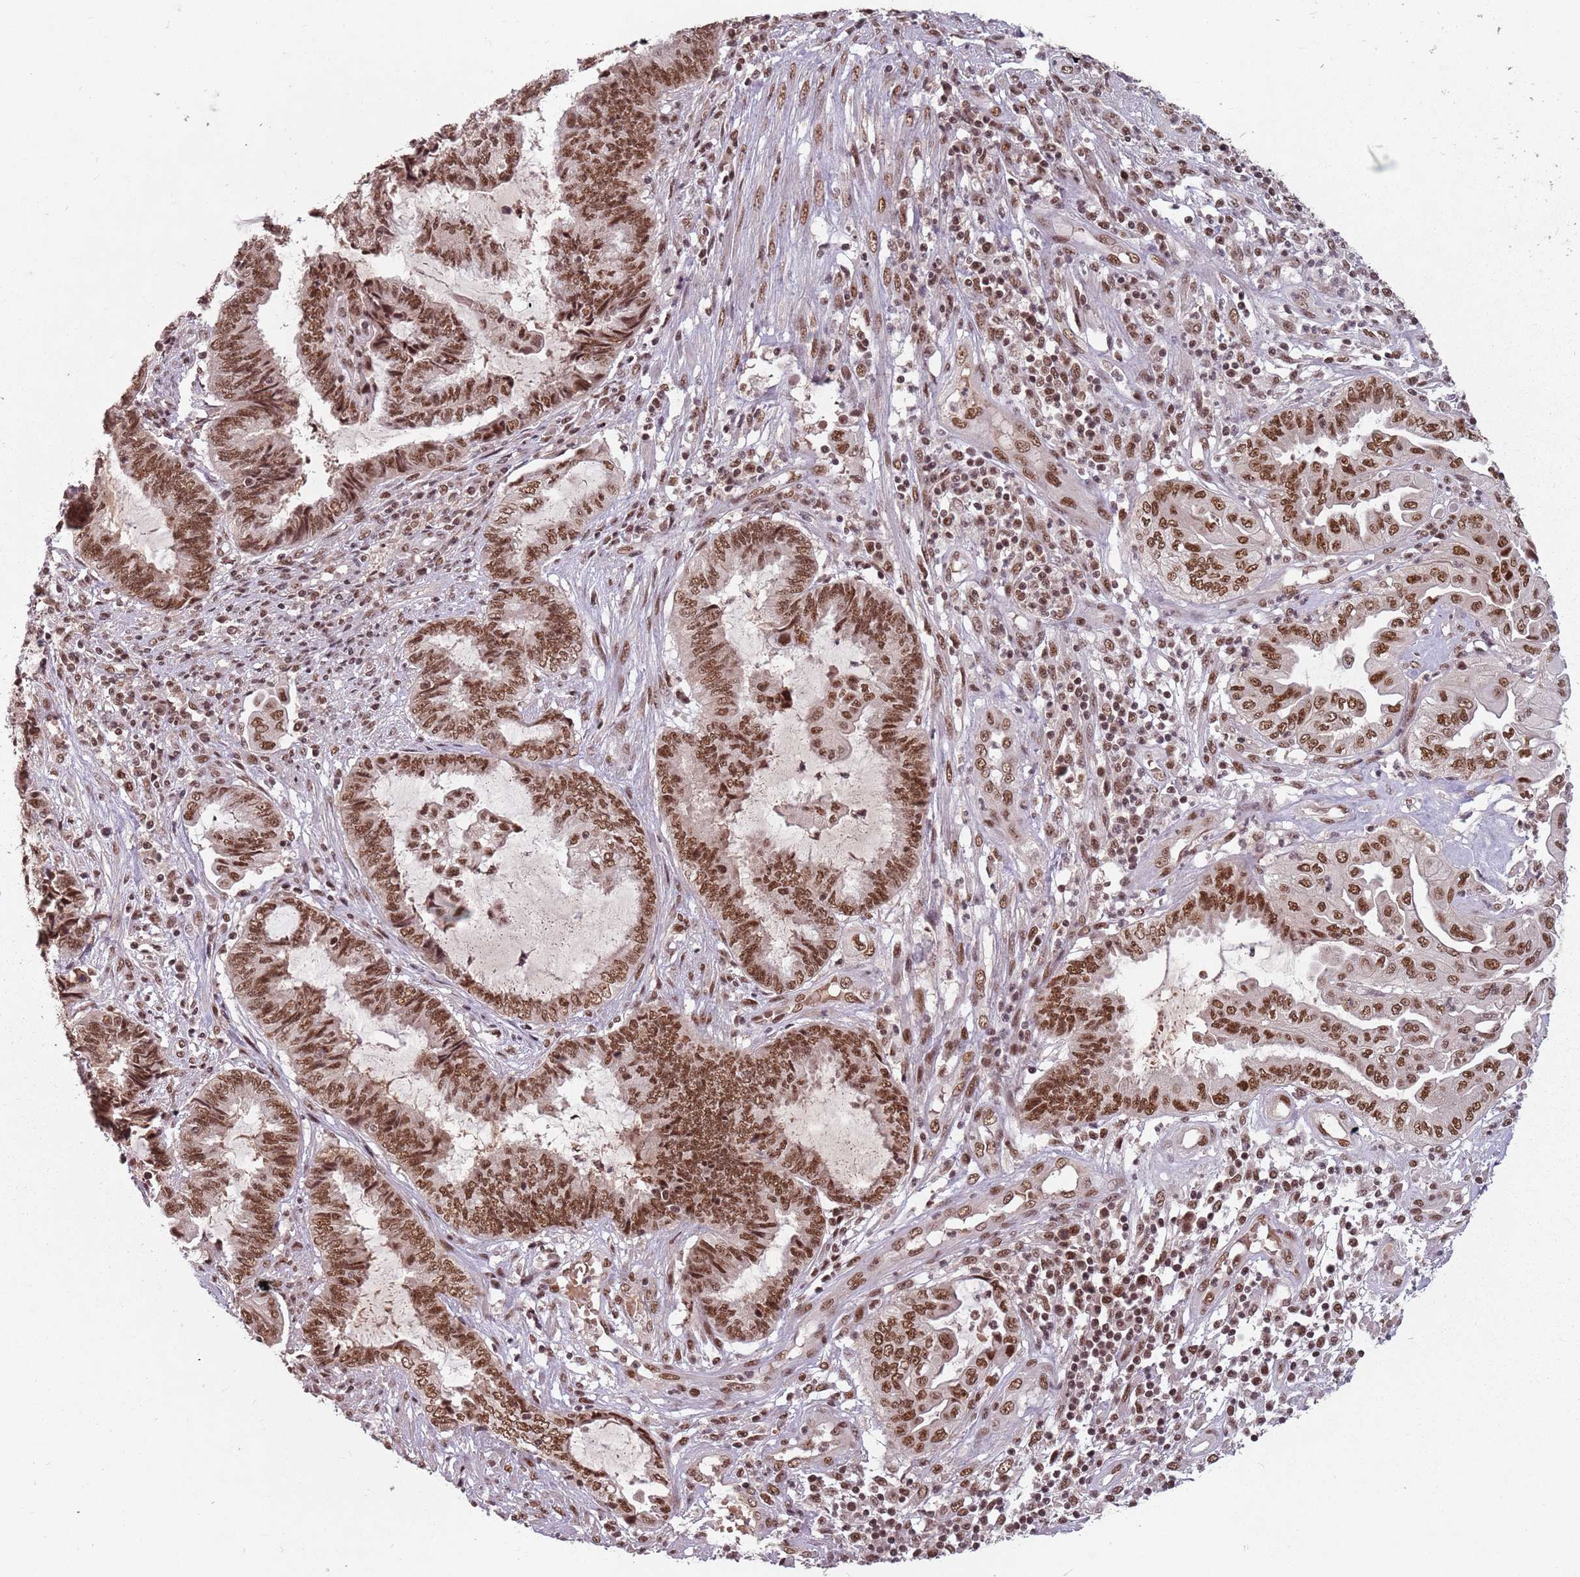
{"staining": {"intensity": "moderate", "quantity": ">75%", "location": "nuclear"}, "tissue": "endometrial cancer", "cell_type": "Tumor cells", "image_type": "cancer", "snomed": [{"axis": "morphology", "description": "Adenocarcinoma, NOS"}, {"axis": "topography", "description": "Uterus"}, {"axis": "topography", "description": "Endometrium"}], "caption": "Brown immunohistochemical staining in endometrial cancer demonstrates moderate nuclear expression in about >75% of tumor cells.", "gene": "NCBP1", "patient": {"sex": "female", "age": 70}}